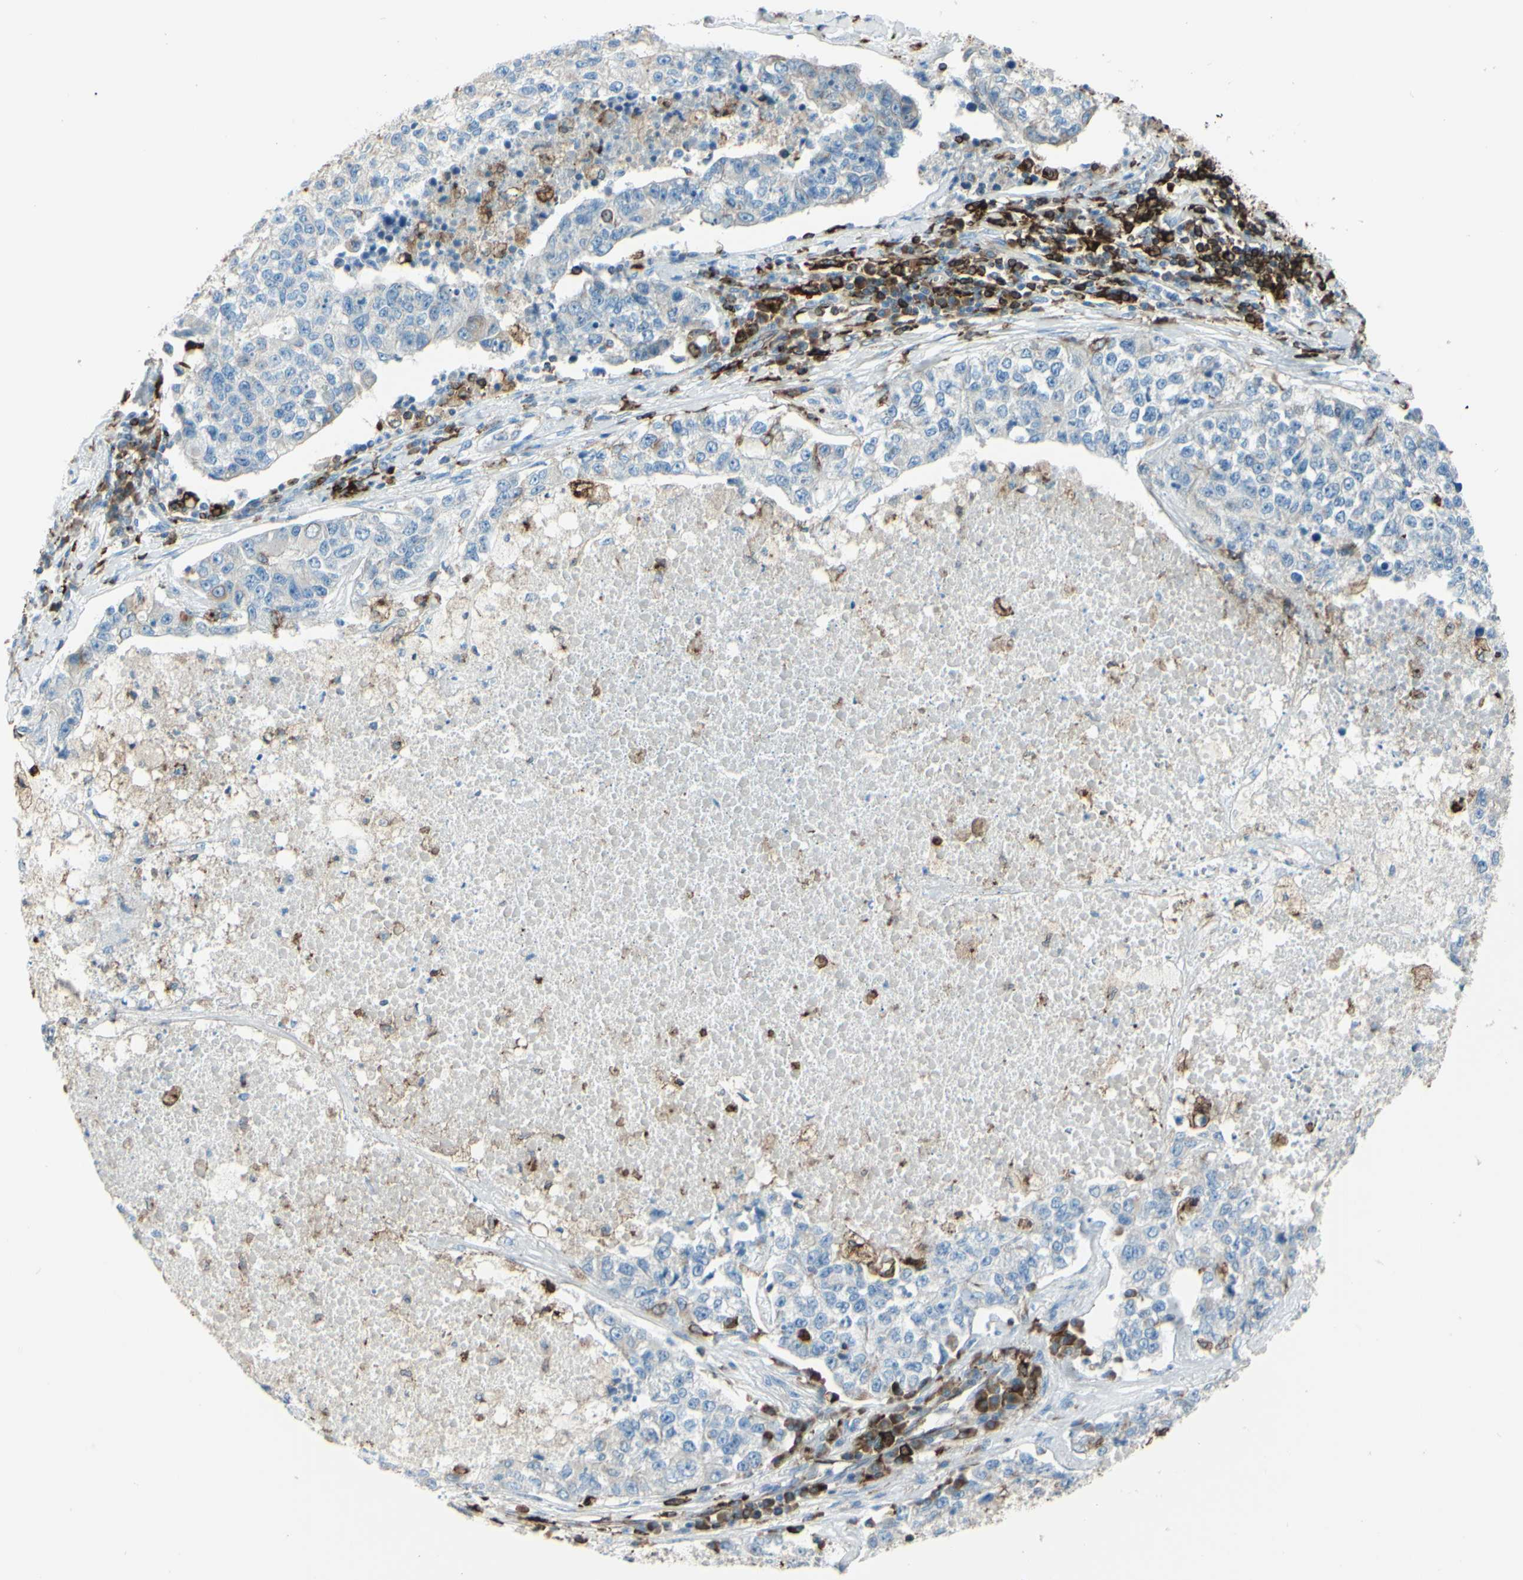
{"staining": {"intensity": "negative", "quantity": "none", "location": "none"}, "tissue": "lung cancer", "cell_type": "Tumor cells", "image_type": "cancer", "snomed": [{"axis": "morphology", "description": "Adenocarcinoma, NOS"}, {"axis": "topography", "description": "Lung"}], "caption": "Lung cancer (adenocarcinoma) stained for a protein using immunohistochemistry reveals no positivity tumor cells.", "gene": "CD74", "patient": {"sex": "male", "age": 49}}